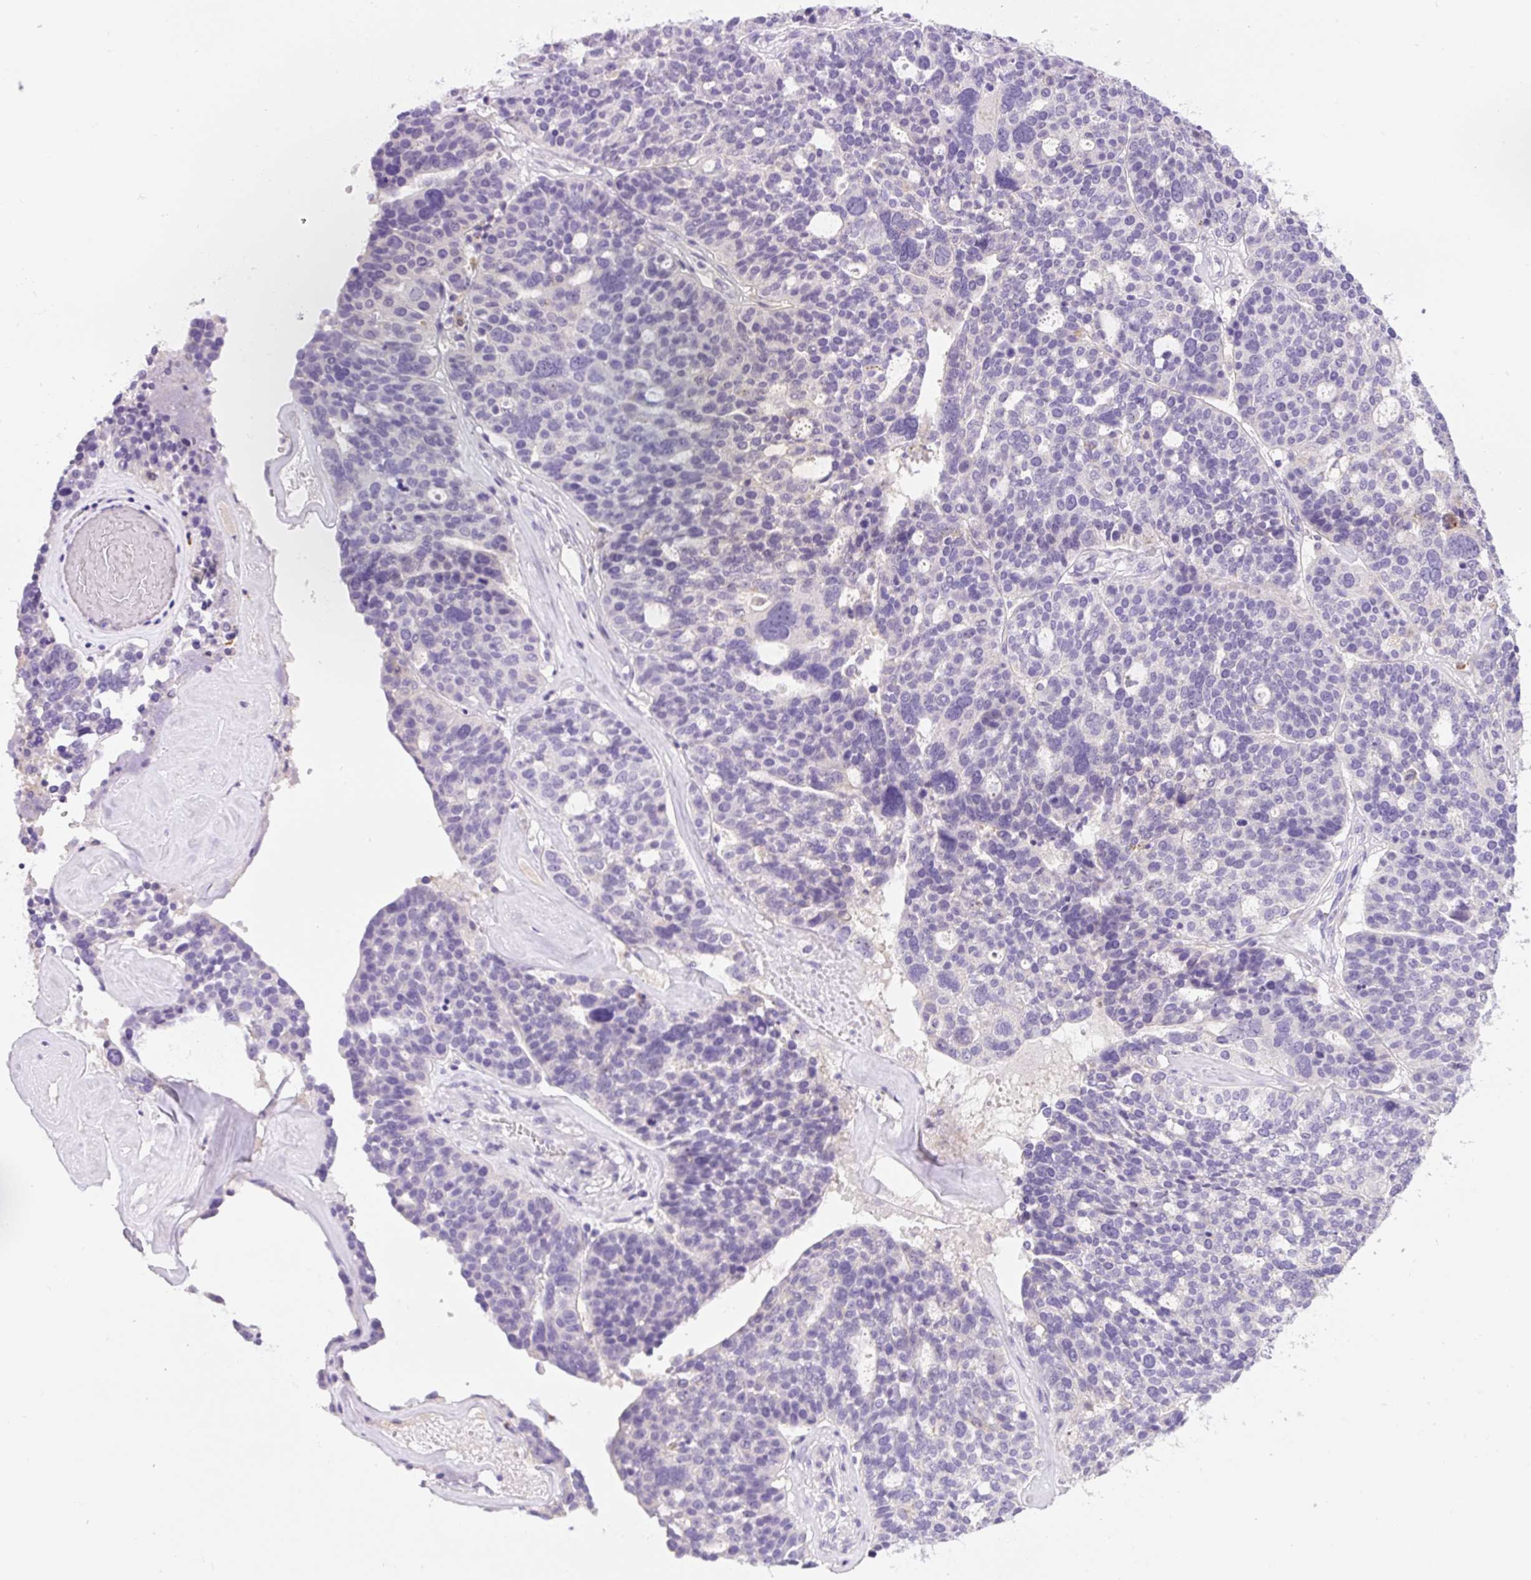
{"staining": {"intensity": "negative", "quantity": "none", "location": "none"}, "tissue": "ovarian cancer", "cell_type": "Tumor cells", "image_type": "cancer", "snomed": [{"axis": "morphology", "description": "Cystadenocarcinoma, serous, NOS"}, {"axis": "topography", "description": "Ovary"}], "caption": "Immunohistochemistry (IHC) photomicrograph of human ovarian cancer (serous cystadenocarcinoma) stained for a protein (brown), which shows no staining in tumor cells.", "gene": "NDST3", "patient": {"sex": "female", "age": 59}}